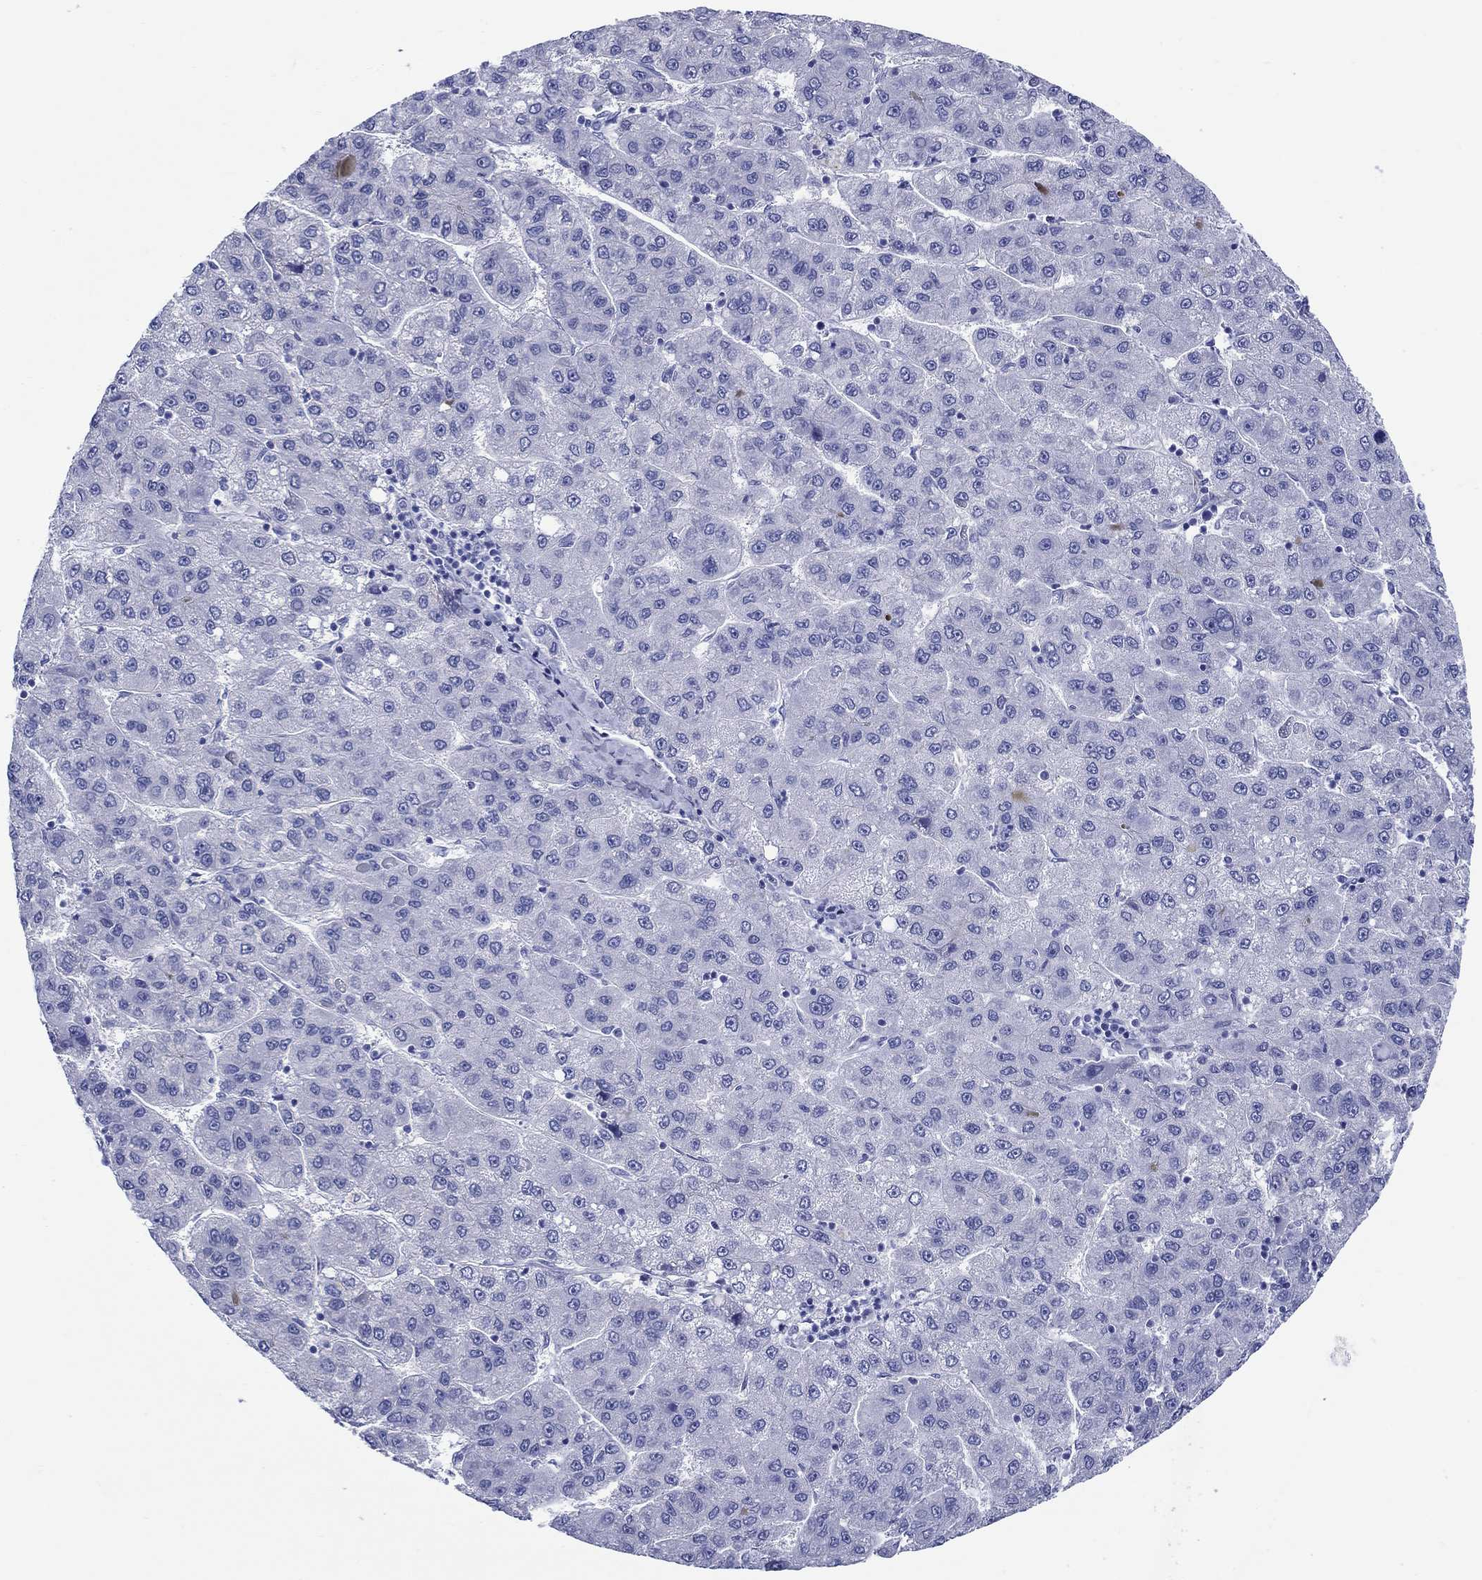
{"staining": {"intensity": "negative", "quantity": "none", "location": "none"}, "tissue": "liver cancer", "cell_type": "Tumor cells", "image_type": "cancer", "snomed": [{"axis": "morphology", "description": "Carcinoma, Hepatocellular, NOS"}, {"axis": "topography", "description": "Liver"}], "caption": "There is no significant positivity in tumor cells of liver cancer.", "gene": "CRYGS", "patient": {"sex": "female", "age": 82}}